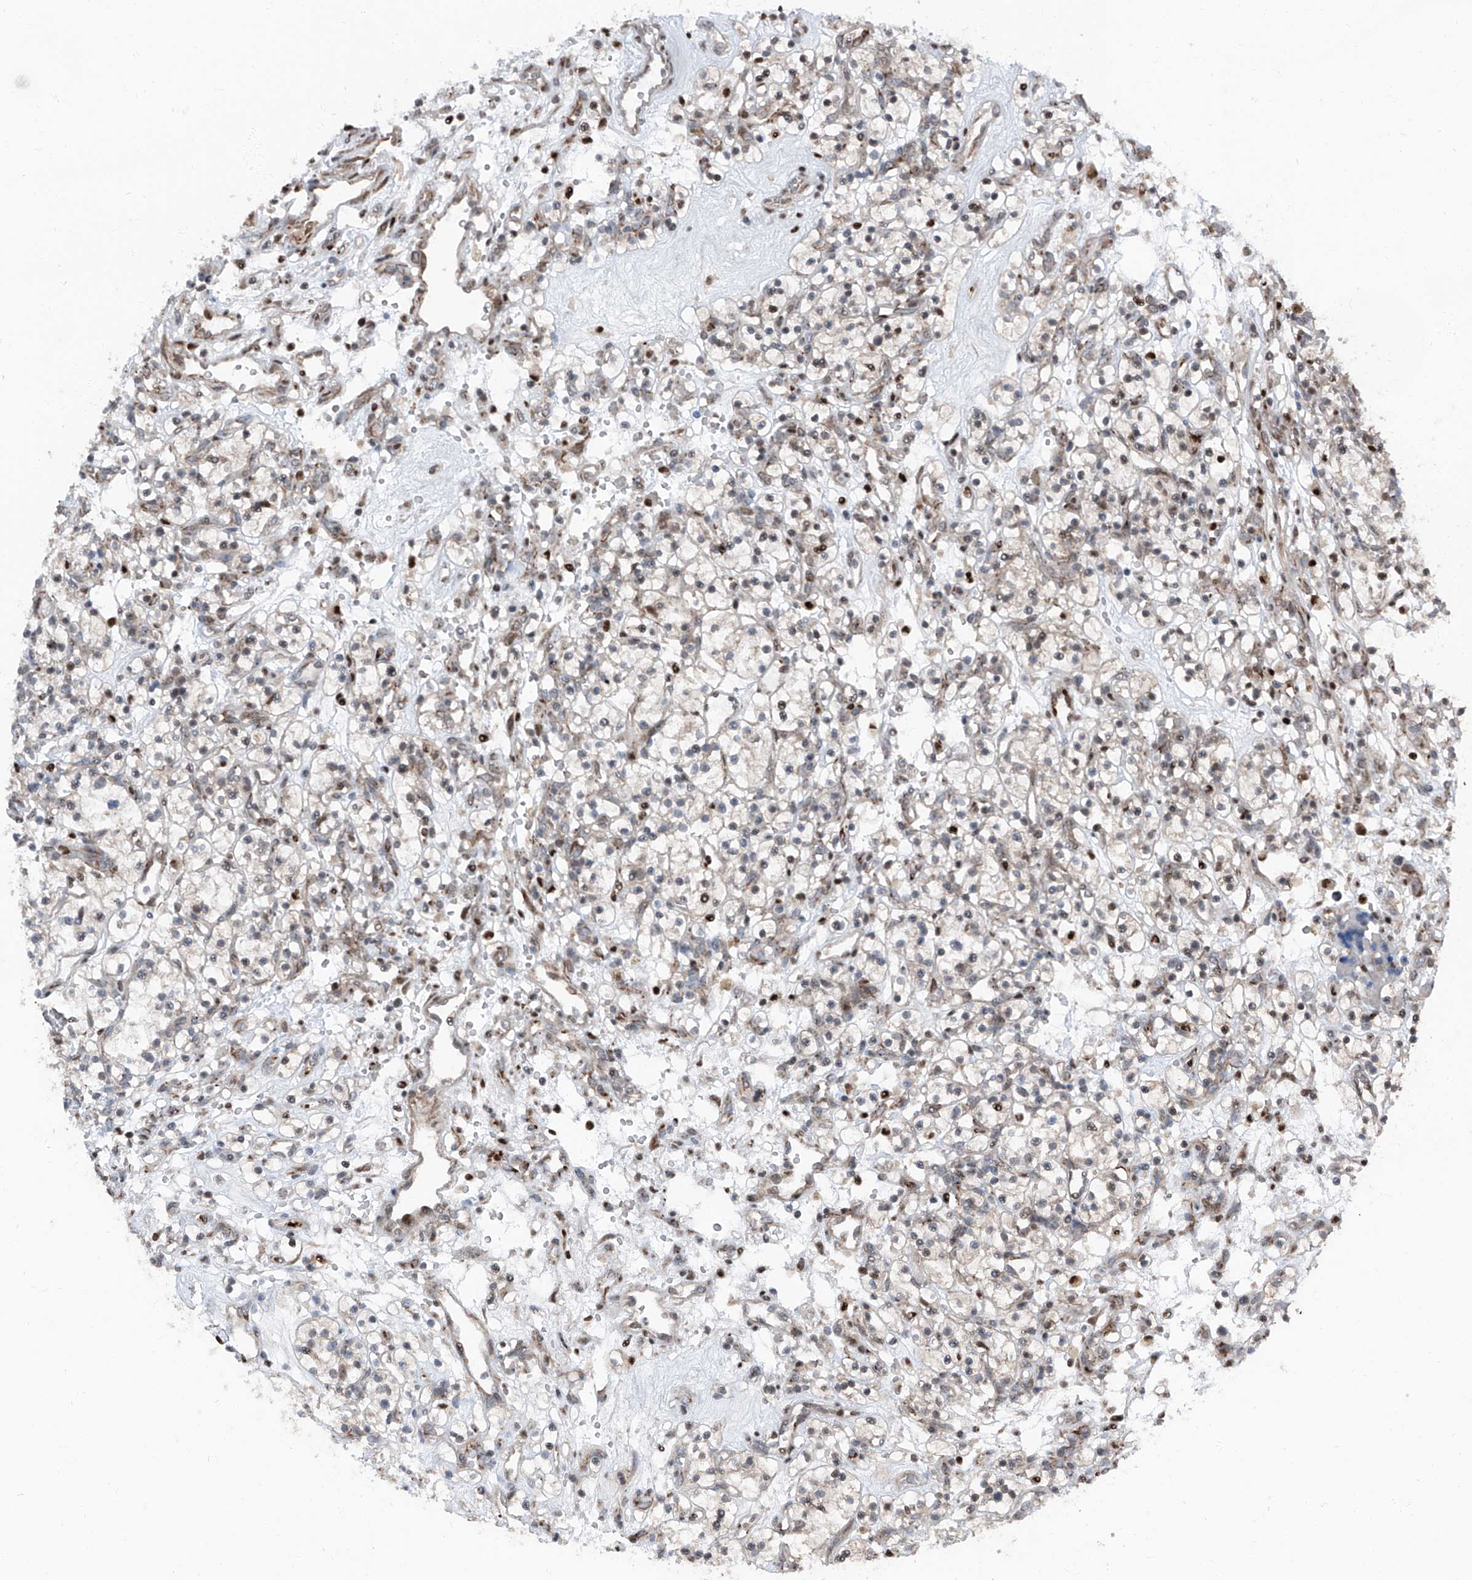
{"staining": {"intensity": "moderate", "quantity": "<25%", "location": "nuclear"}, "tissue": "renal cancer", "cell_type": "Tumor cells", "image_type": "cancer", "snomed": [{"axis": "morphology", "description": "Adenocarcinoma, NOS"}, {"axis": "topography", "description": "Kidney"}], "caption": "Immunohistochemistry (IHC) of renal adenocarcinoma shows low levels of moderate nuclear expression in about <25% of tumor cells.", "gene": "FKBP5", "patient": {"sex": "female", "age": 57}}